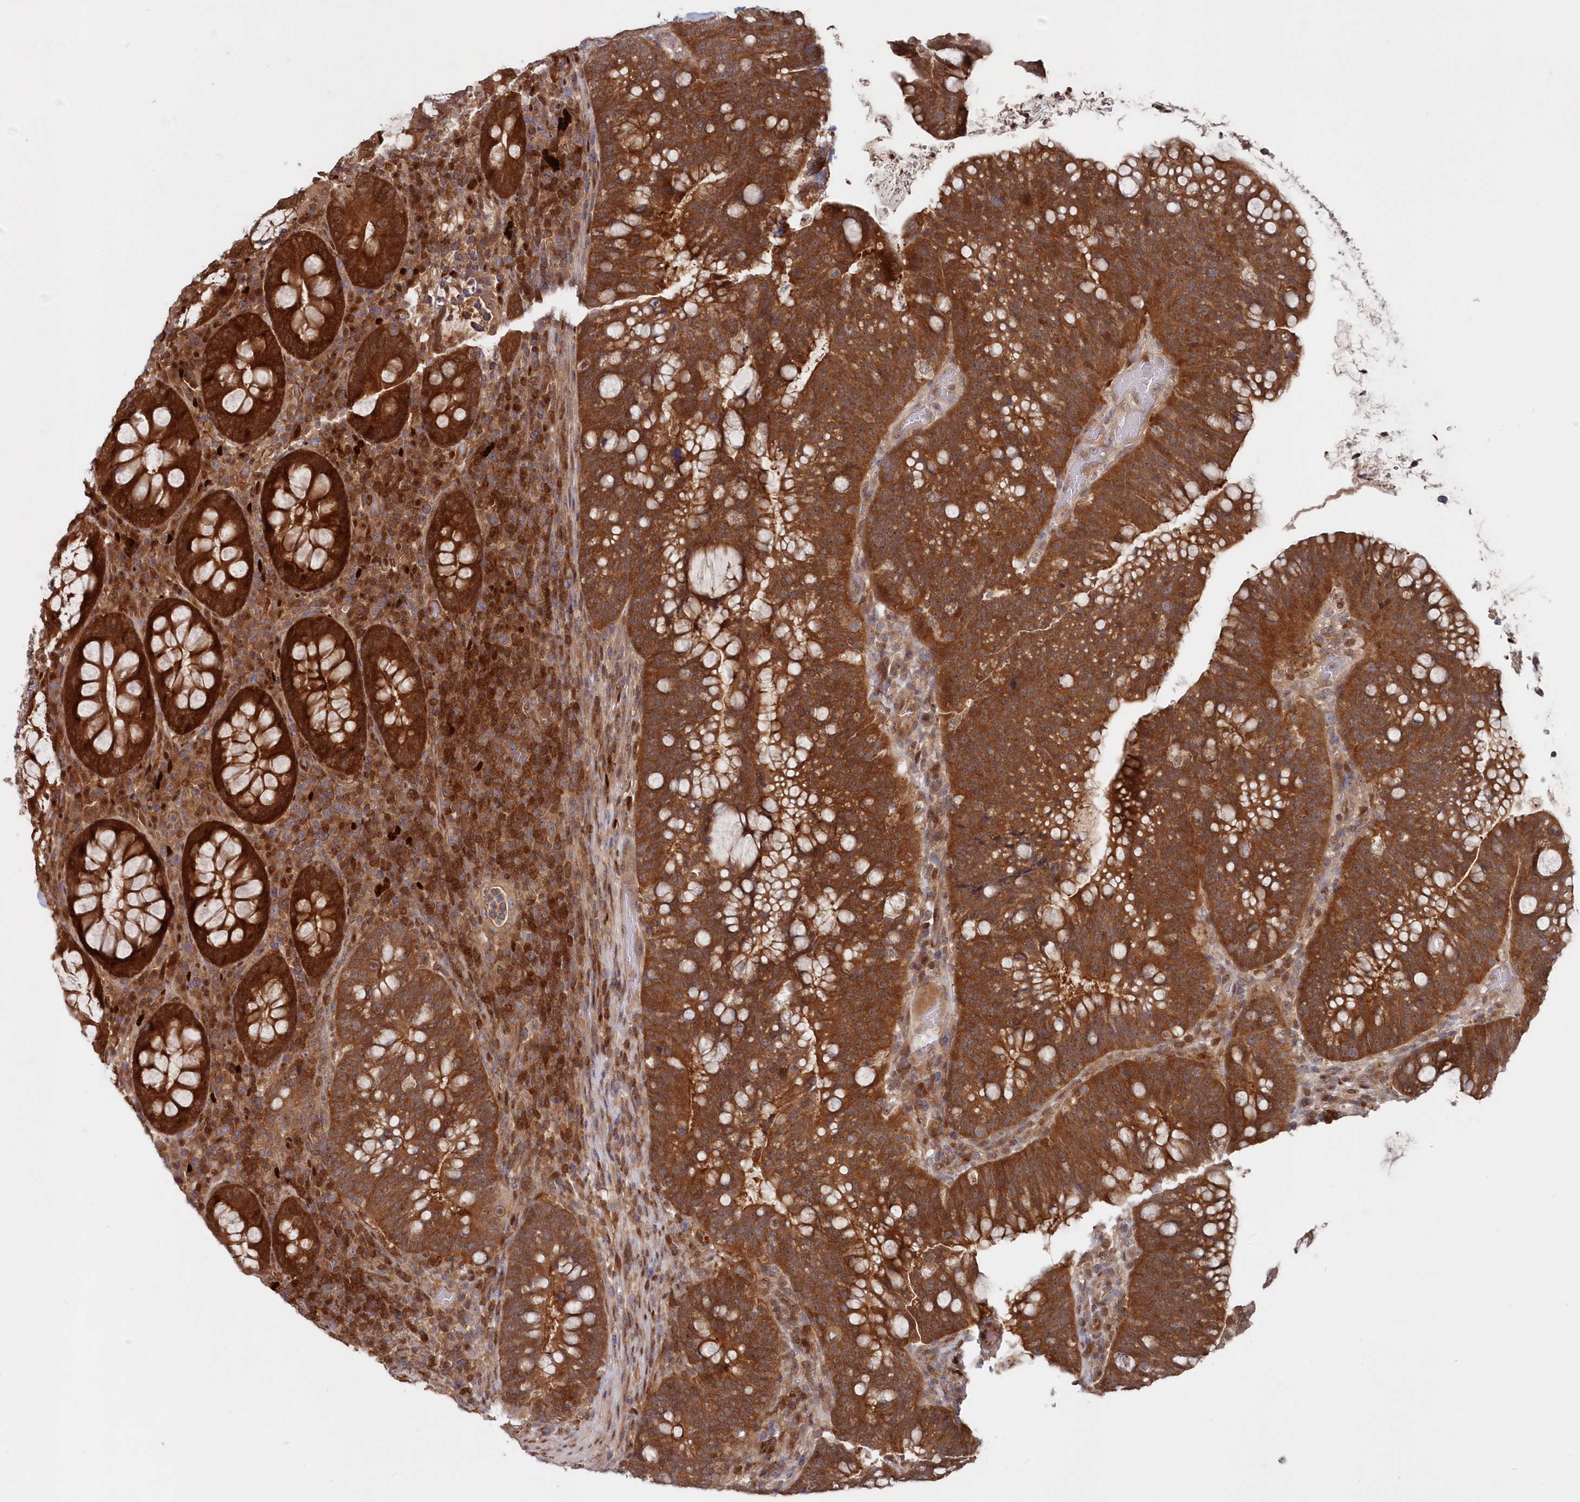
{"staining": {"intensity": "strong", "quantity": ">75%", "location": "cytoplasmic/membranous"}, "tissue": "colorectal cancer", "cell_type": "Tumor cells", "image_type": "cancer", "snomed": [{"axis": "morphology", "description": "Adenocarcinoma, NOS"}, {"axis": "topography", "description": "Colon"}], "caption": "Immunohistochemistry (DAB) staining of human colorectal cancer (adenocarcinoma) exhibits strong cytoplasmic/membranous protein staining in about >75% of tumor cells.", "gene": "ABHD14B", "patient": {"sex": "female", "age": 66}}